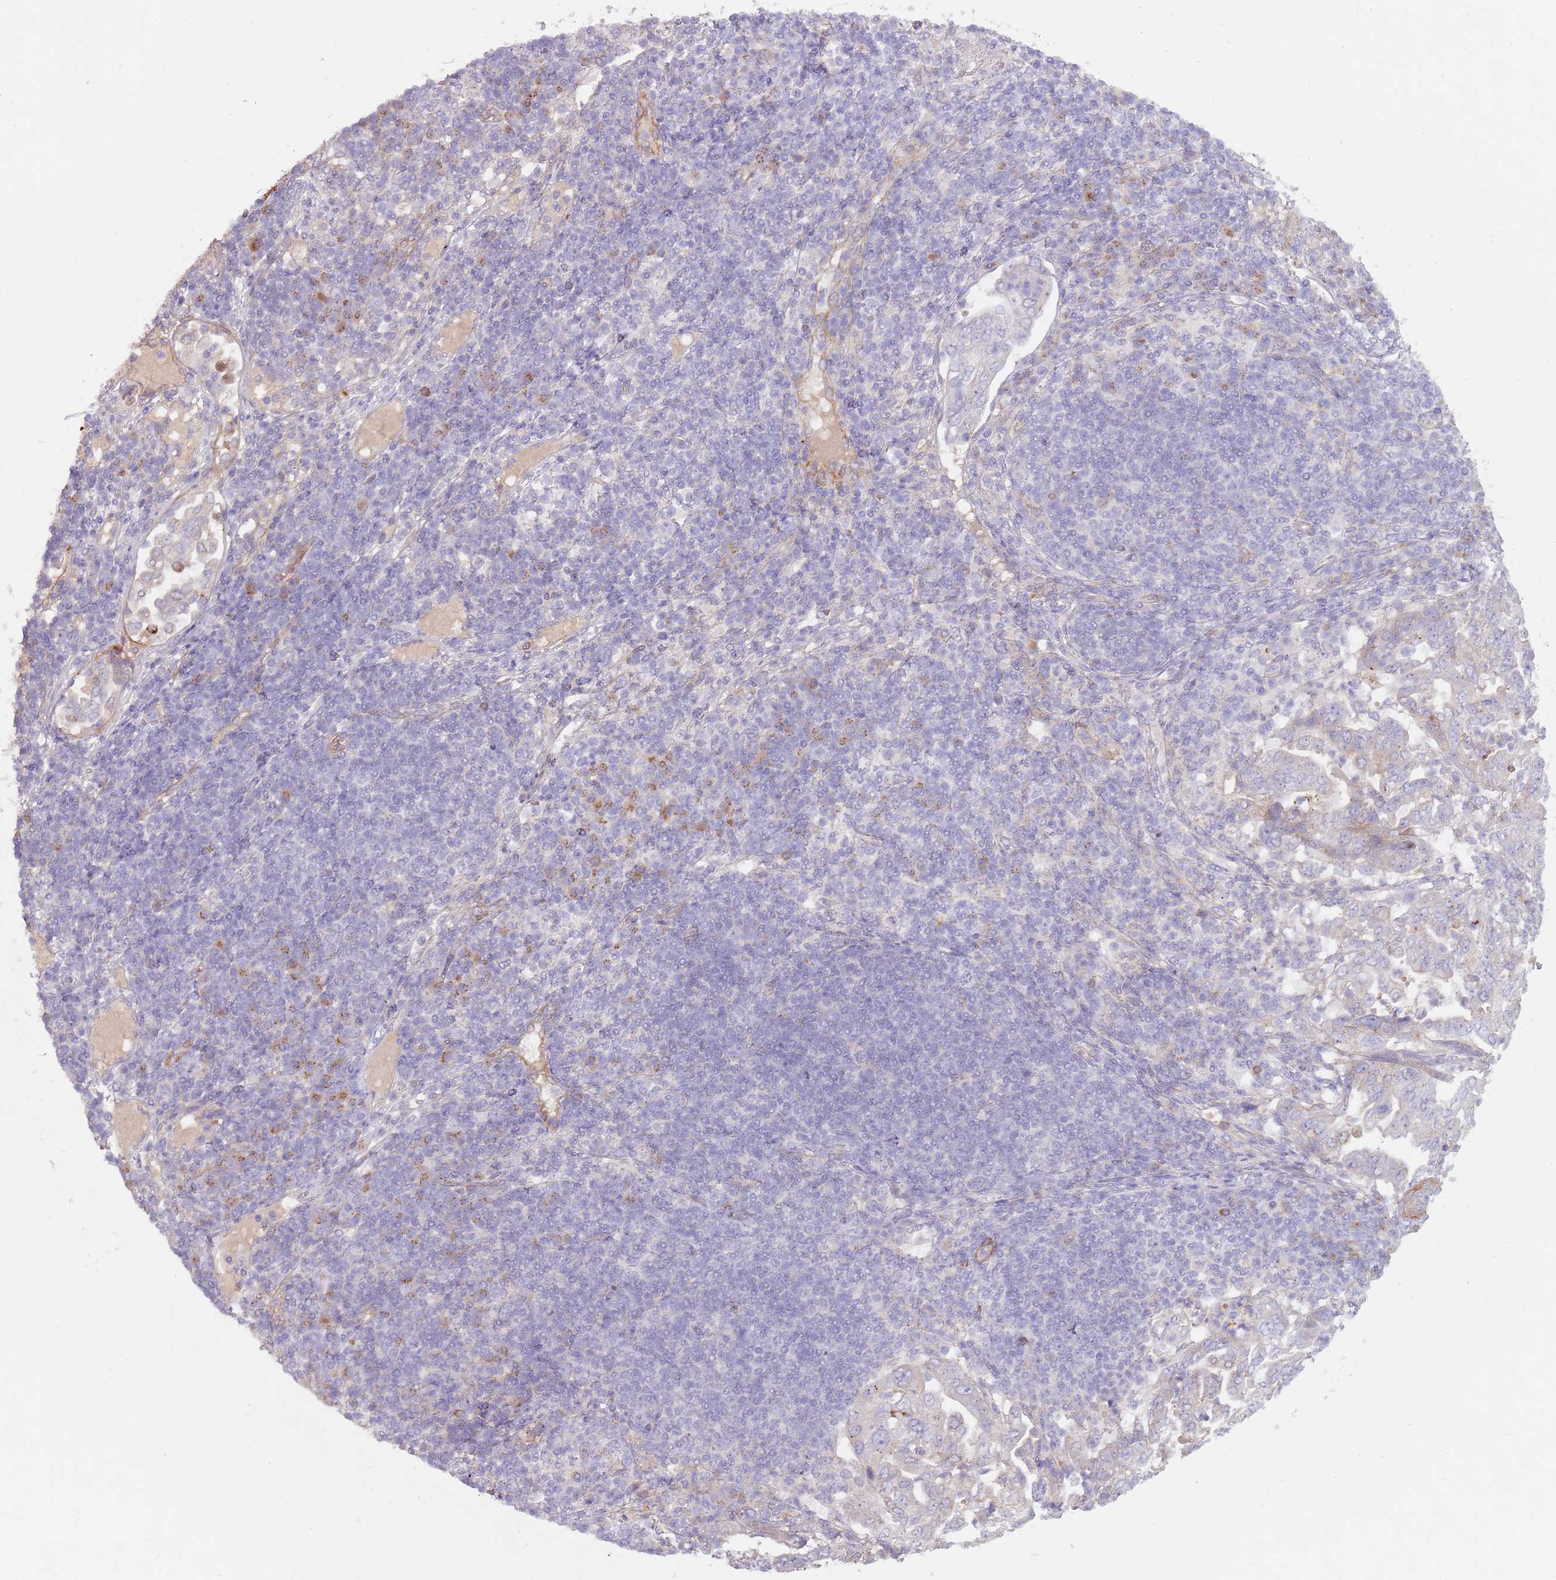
{"staining": {"intensity": "negative", "quantity": "none", "location": "none"}, "tissue": "pancreatic cancer", "cell_type": "Tumor cells", "image_type": "cancer", "snomed": [{"axis": "morphology", "description": "Normal tissue, NOS"}, {"axis": "morphology", "description": "Adenocarcinoma, NOS"}, {"axis": "topography", "description": "Lymph node"}, {"axis": "topography", "description": "Pancreas"}], "caption": "This is a image of immunohistochemistry (IHC) staining of pancreatic adenocarcinoma, which shows no positivity in tumor cells.", "gene": "TINAGL1", "patient": {"sex": "female", "age": 67}}